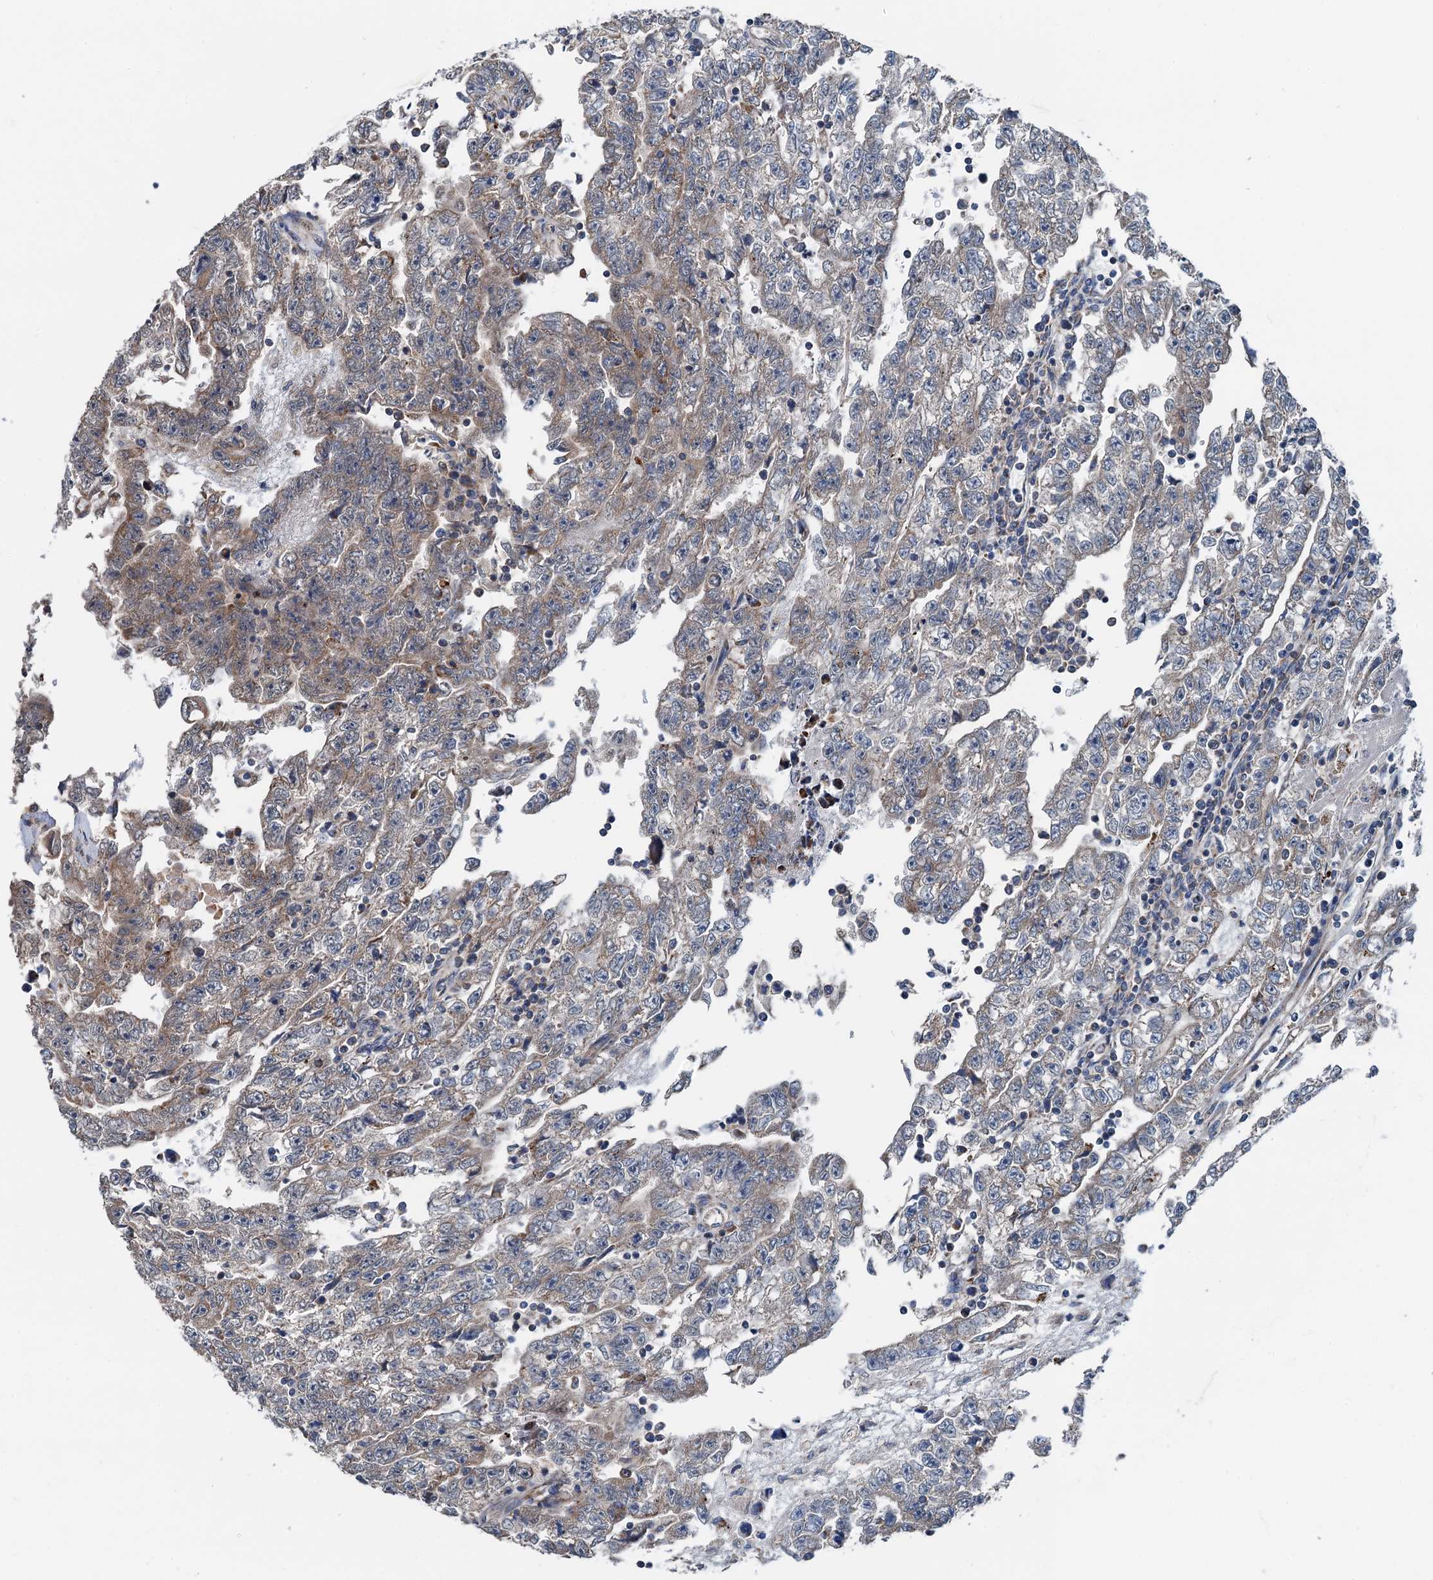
{"staining": {"intensity": "weak", "quantity": ">75%", "location": "cytoplasmic/membranous"}, "tissue": "testis cancer", "cell_type": "Tumor cells", "image_type": "cancer", "snomed": [{"axis": "morphology", "description": "Carcinoma, Embryonal, NOS"}, {"axis": "topography", "description": "Testis"}], "caption": "Immunohistochemical staining of human testis cancer reveals low levels of weak cytoplasmic/membranous protein expression in about >75% of tumor cells. (DAB IHC with brightfield microscopy, high magnification).", "gene": "ELAC1", "patient": {"sex": "male", "age": 25}}